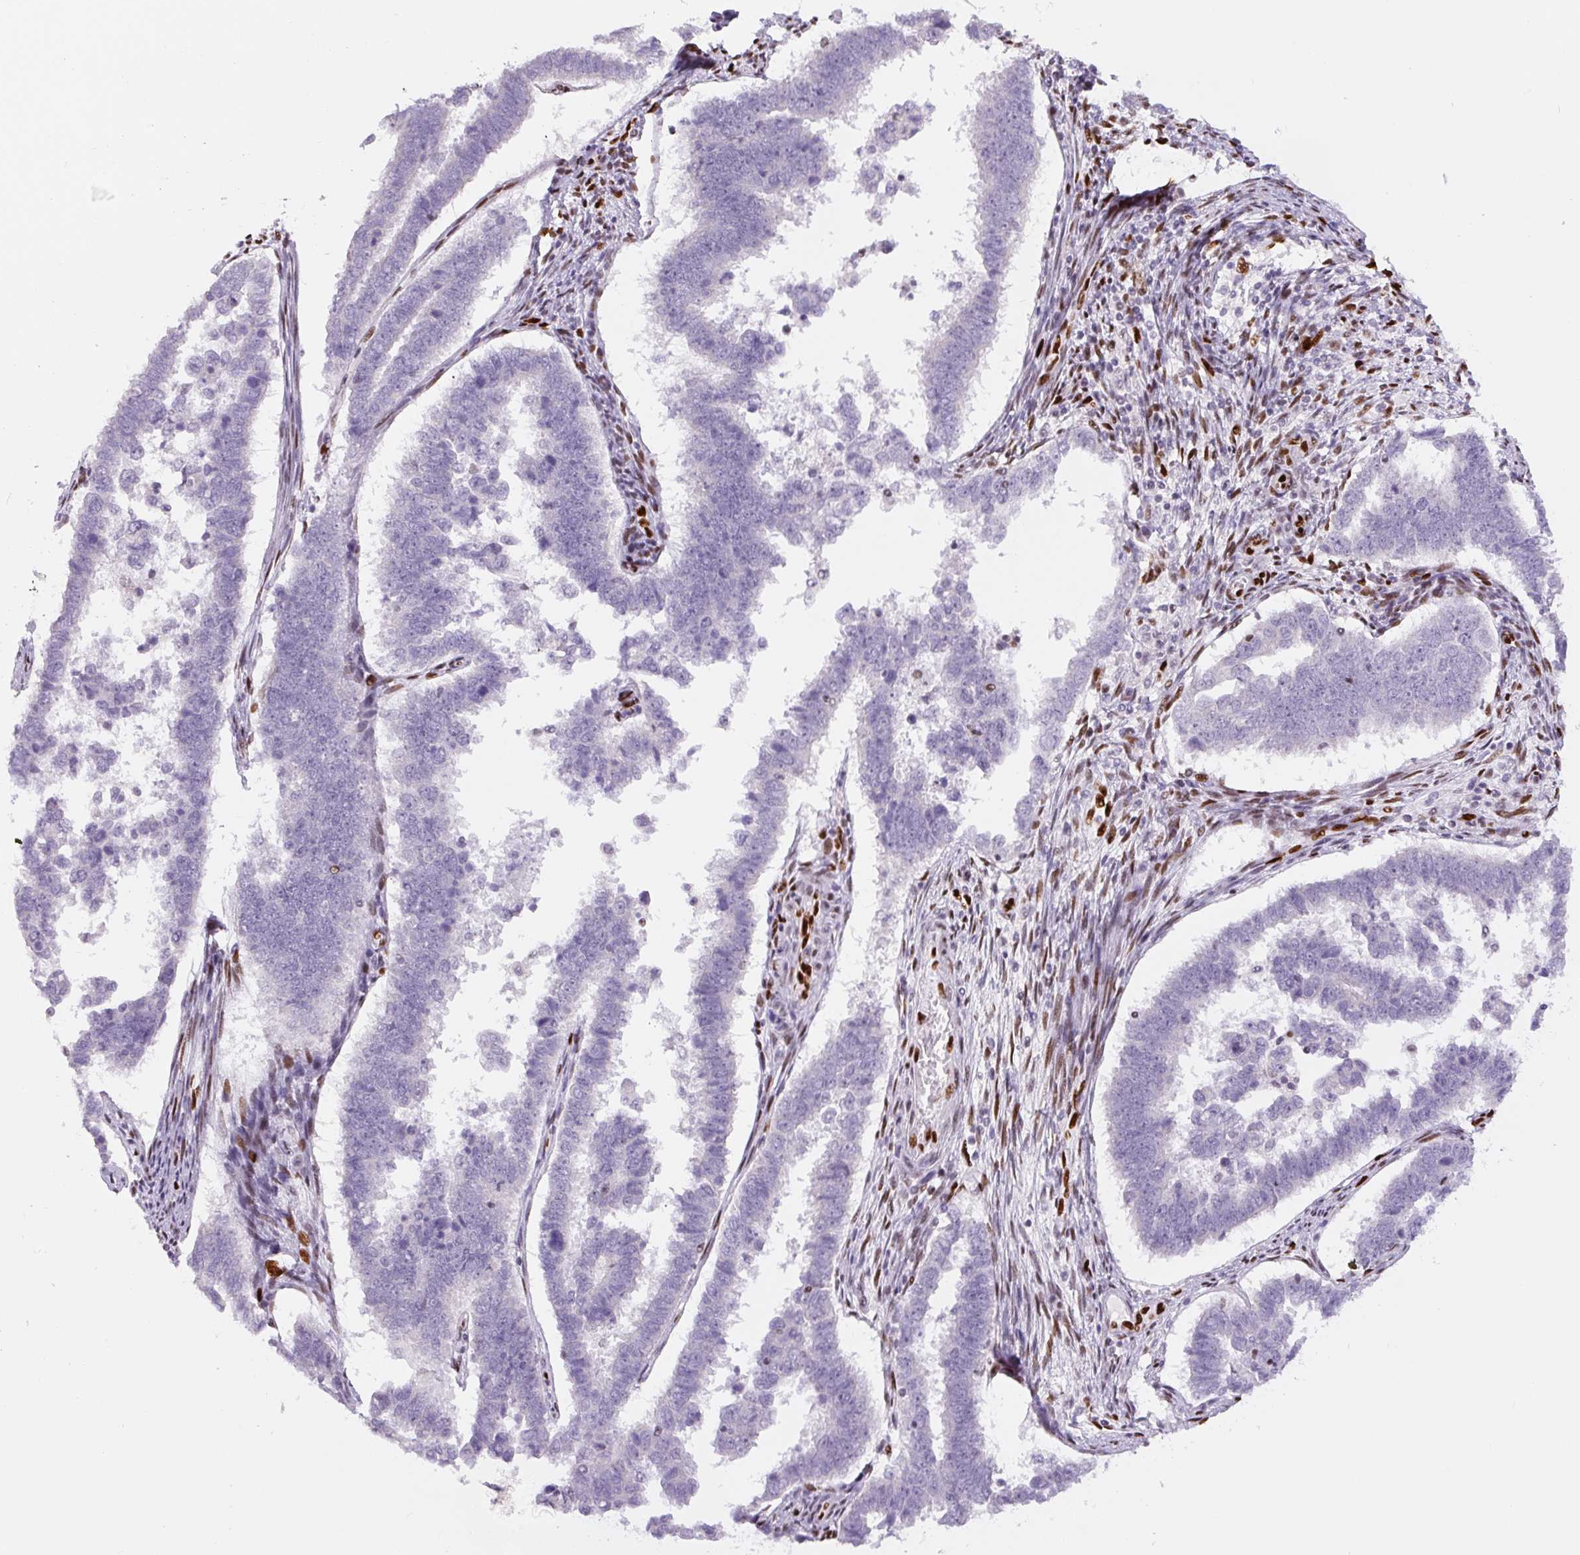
{"staining": {"intensity": "negative", "quantity": "none", "location": "none"}, "tissue": "endometrial cancer", "cell_type": "Tumor cells", "image_type": "cancer", "snomed": [{"axis": "morphology", "description": "Adenocarcinoma, NOS"}, {"axis": "topography", "description": "Endometrium"}], "caption": "Immunohistochemical staining of endometrial adenocarcinoma exhibits no significant expression in tumor cells.", "gene": "ZEB1", "patient": {"sex": "female", "age": 75}}